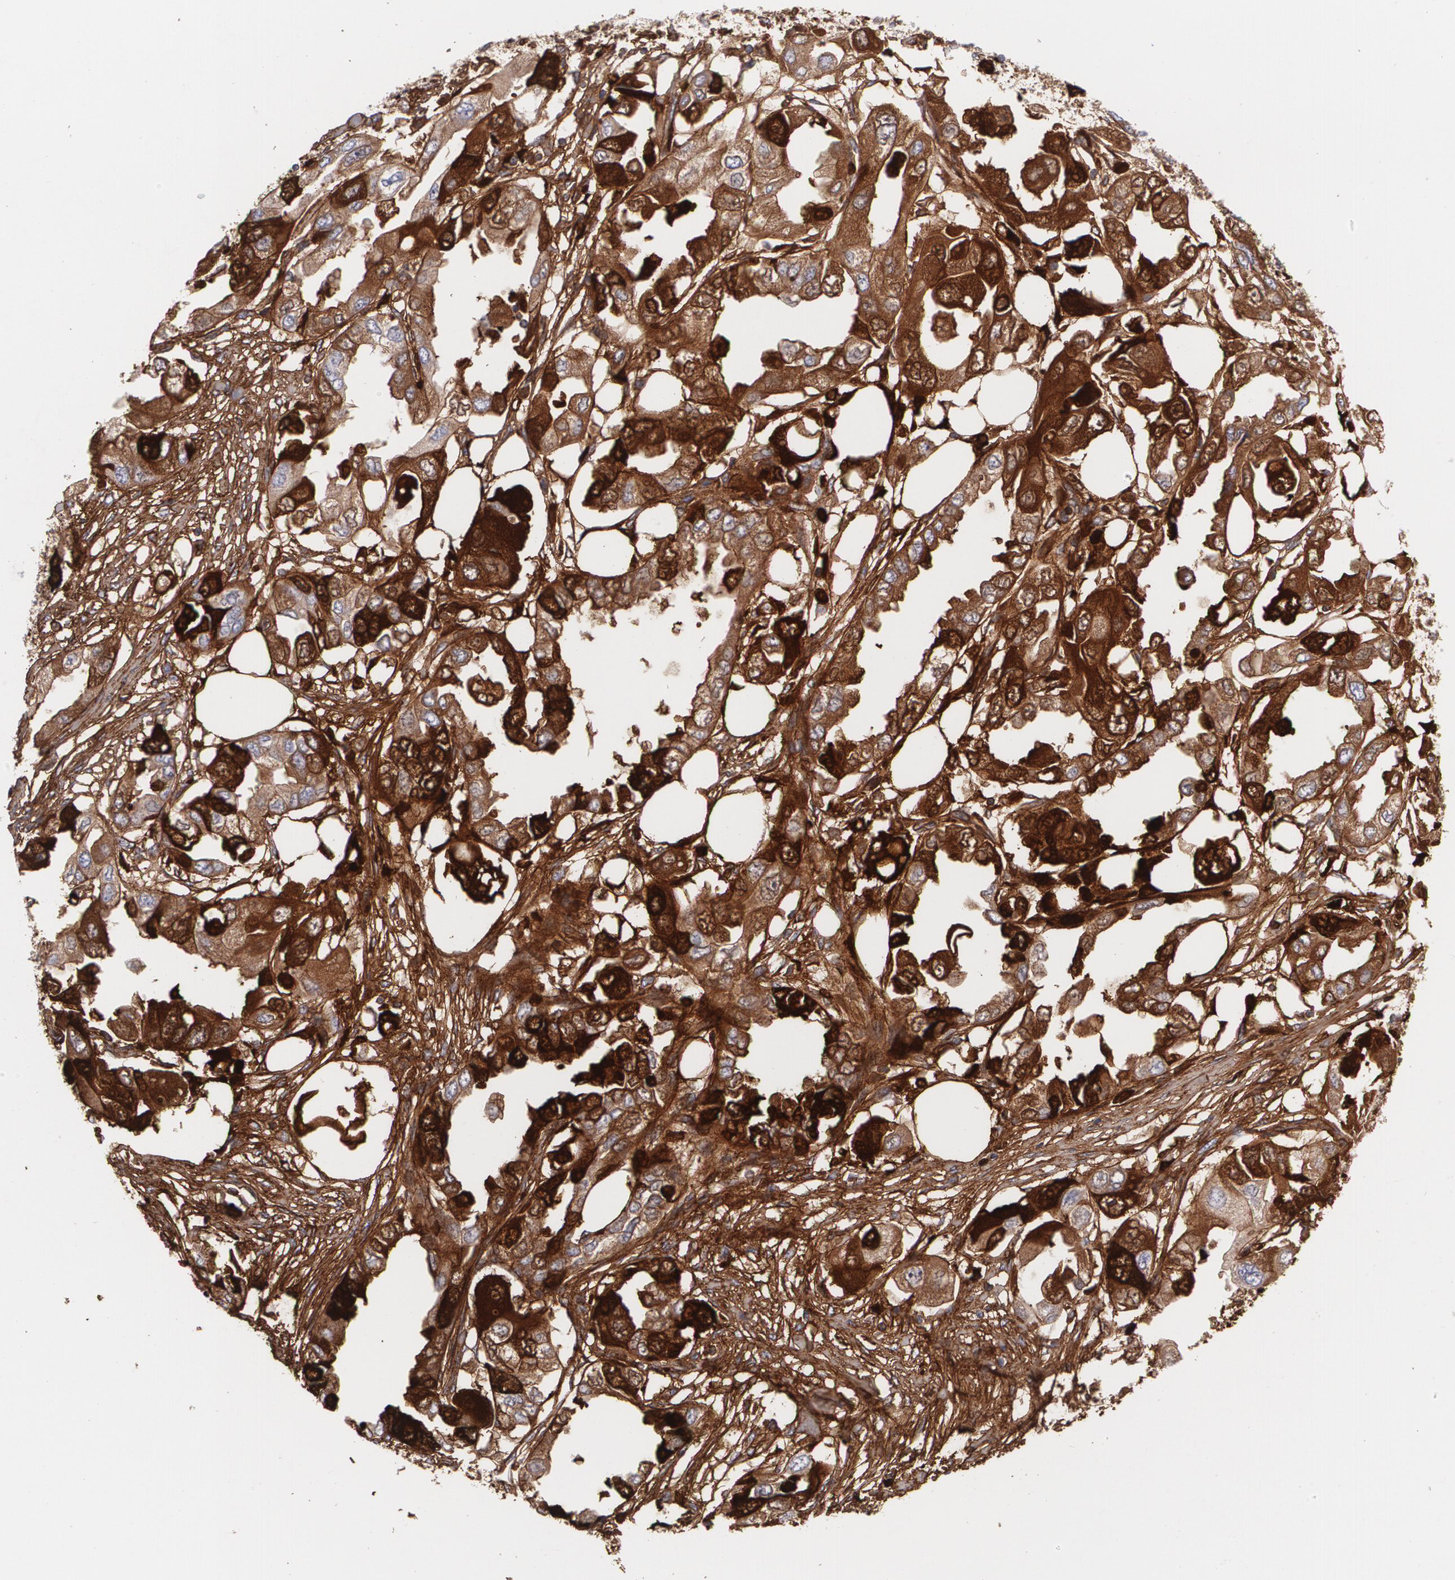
{"staining": {"intensity": "strong", "quantity": ">75%", "location": "cytoplasmic/membranous"}, "tissue": "endometrial cancer", "cell_type": "Tumor cells", "image_type": "cancer", "snomed": [{"axis": "morphology", "description": "Adenocarcinoma, NOS"}, {"axis": "topography", "description": "Endometrium"}], "caption": "Strong cytoplasmic/membranous expression for a protein is appreciated in approximately >75% of tumor cells of adenocarcinoma (endometrial) using immunohistochemistry.", "gene": "FBLN1", "patient": {"sex": "female", "age": 67}}